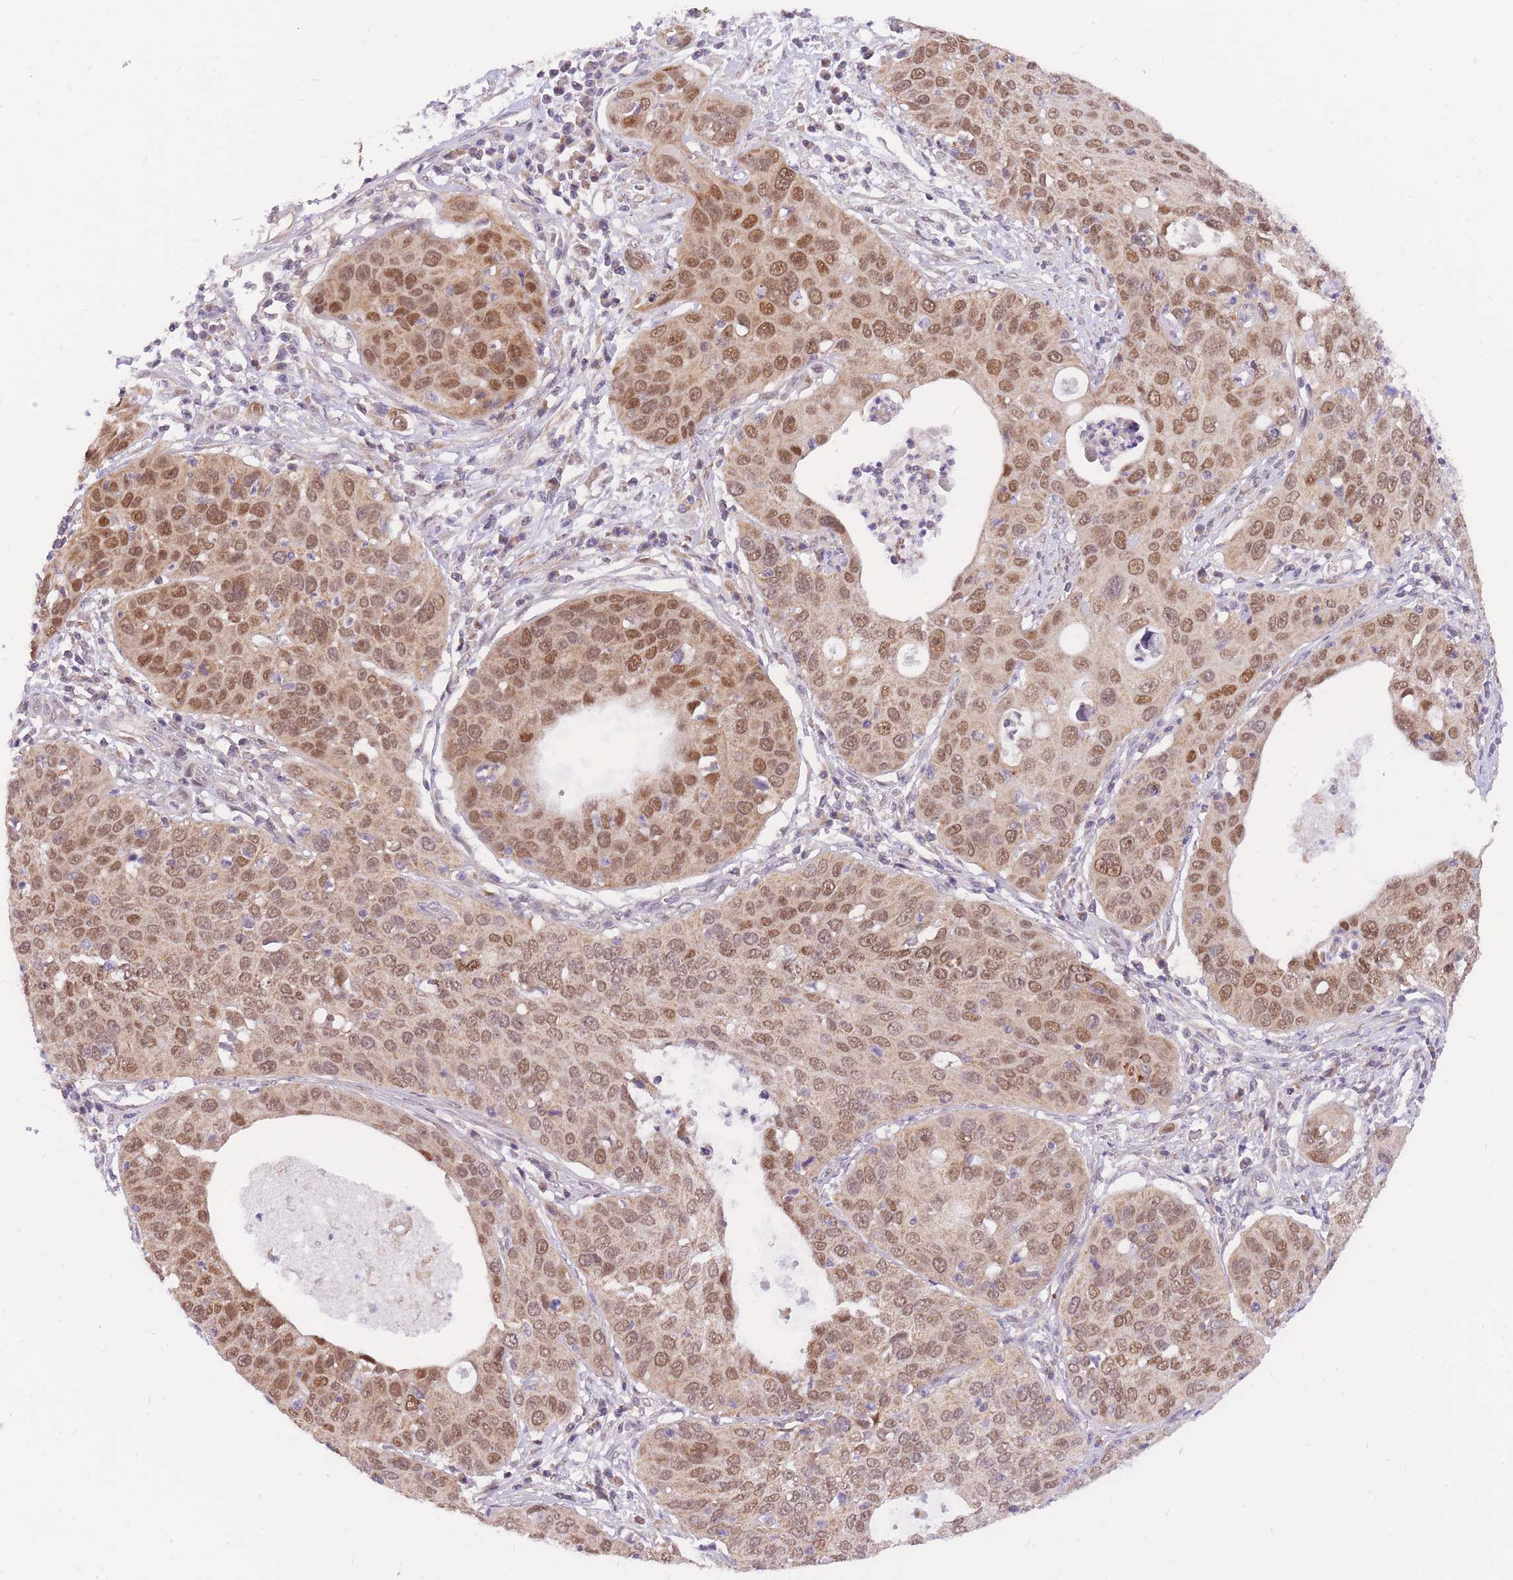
{"staining": {"intensity": "moderate", "quantity": ">75%", "location": "cytoplasmic/membranous,nuclear"}, "tissue": "cervical cancer", "cell_type": "Tumor cells", "image_type": "cancer", "snomed": [{"axis": "morphology", "description": "Squamous cell carcinoma, NOS"}, {"axis": "topography", "description": "Cervix"}], "caption": "DAB (3,3'-diaminobenzidine) immunohistochemical staining of cervical cancer displays moderate cytoplasmic/membranous and nuclear protein staining in approximately >75% of tumor cells.", "gene": "MINDY2", "patient": {"sex": "female", "age": 36}}